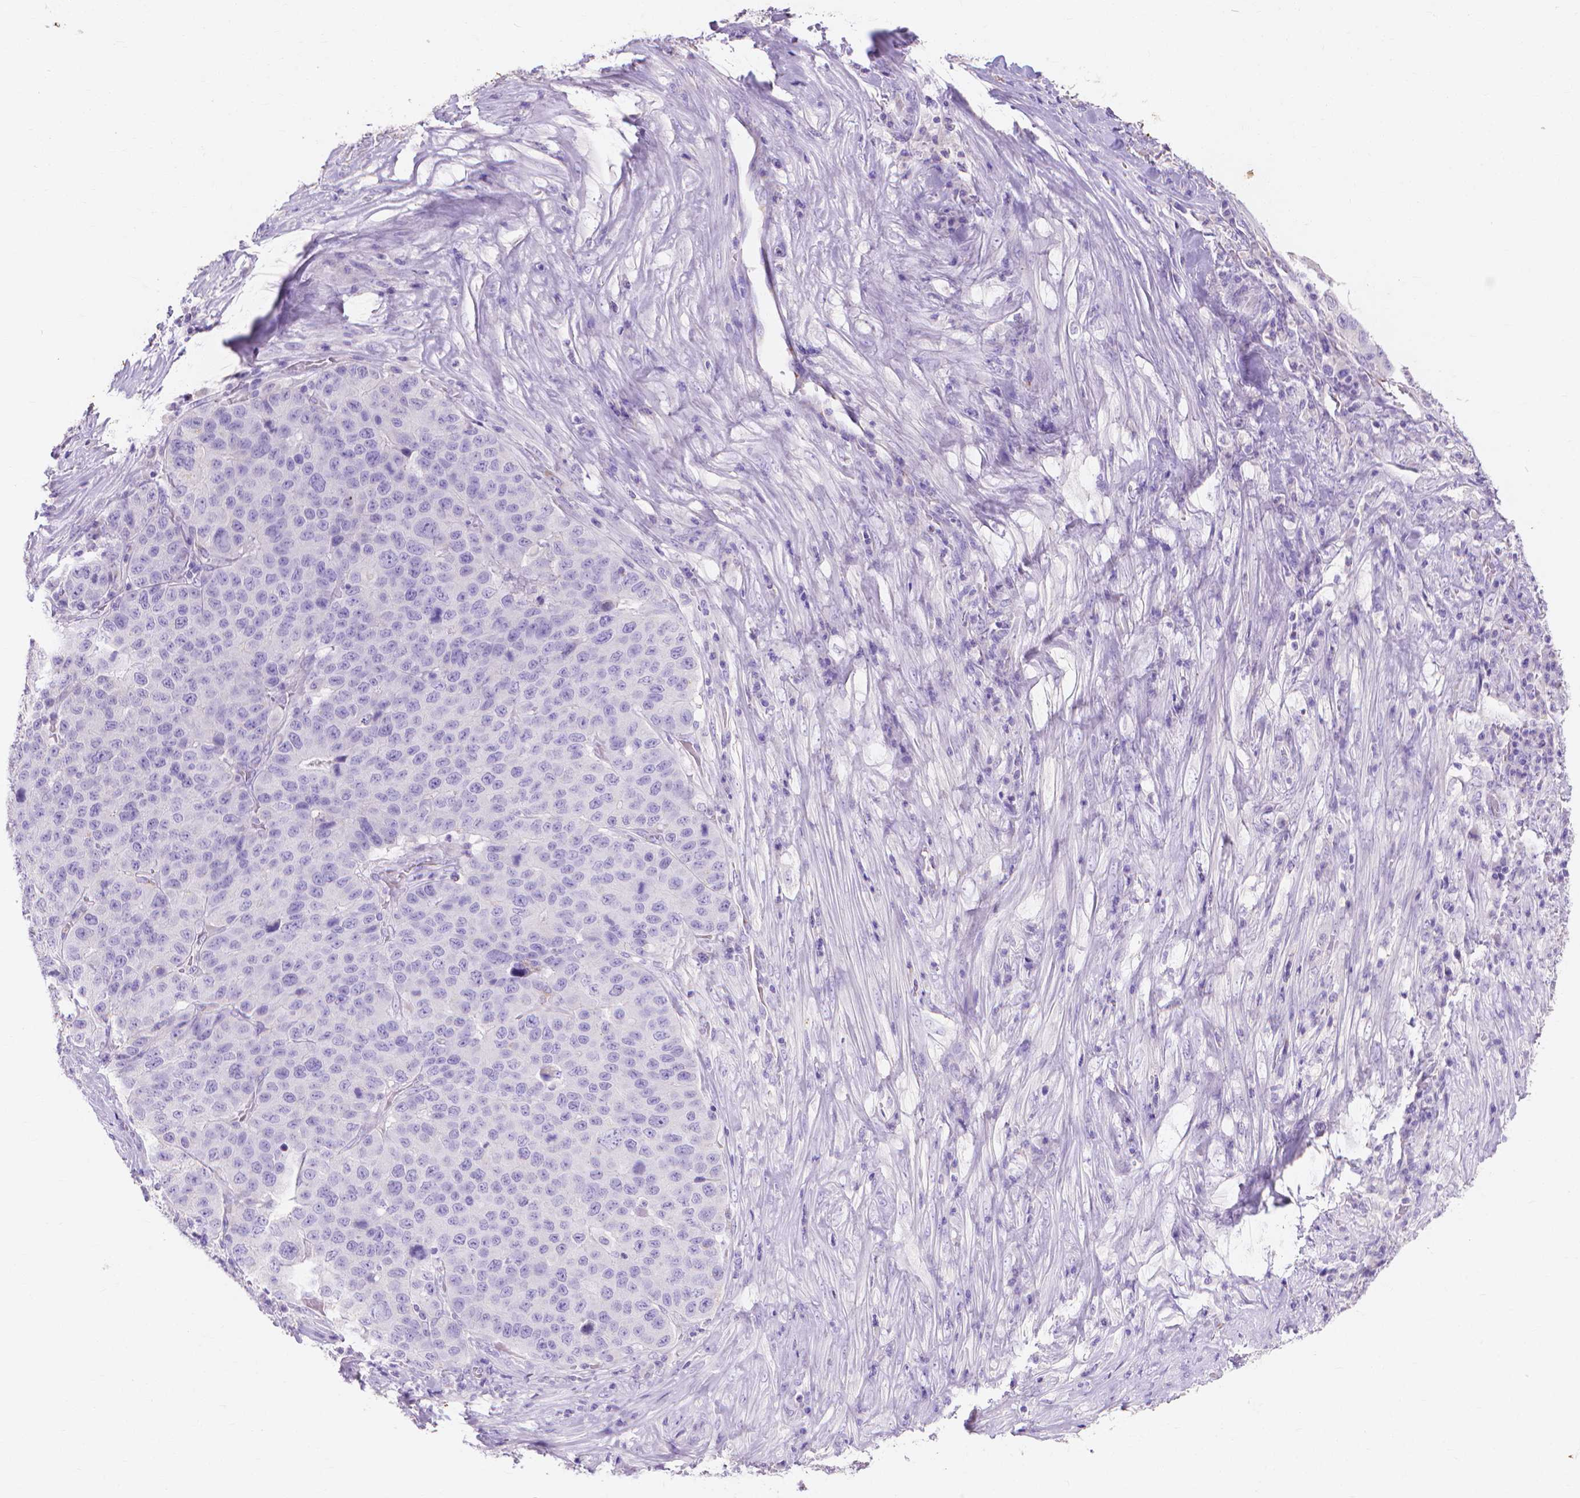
{"staining": {"intensity": "negative", "quantity": "none", "location": "none"}, "tissue": "stomach cancer", "cell_type": "Tumor cells", "image_type": "cancer", "snomed": [{"axis": "morphology", "description": "Adenocarcinoma, NOS"}, {"axis": "topography", "description": "Stomach"}], "caption": "Image shows no significant protein positivity in tumor cells of stomach cancer (adenocarcinoma). (Brightfield microscopy of DAB immunohistochemistry (IHC) at high magnification).", "gene": "MMP11", "patient": {"sex": "male", "age": 71}}